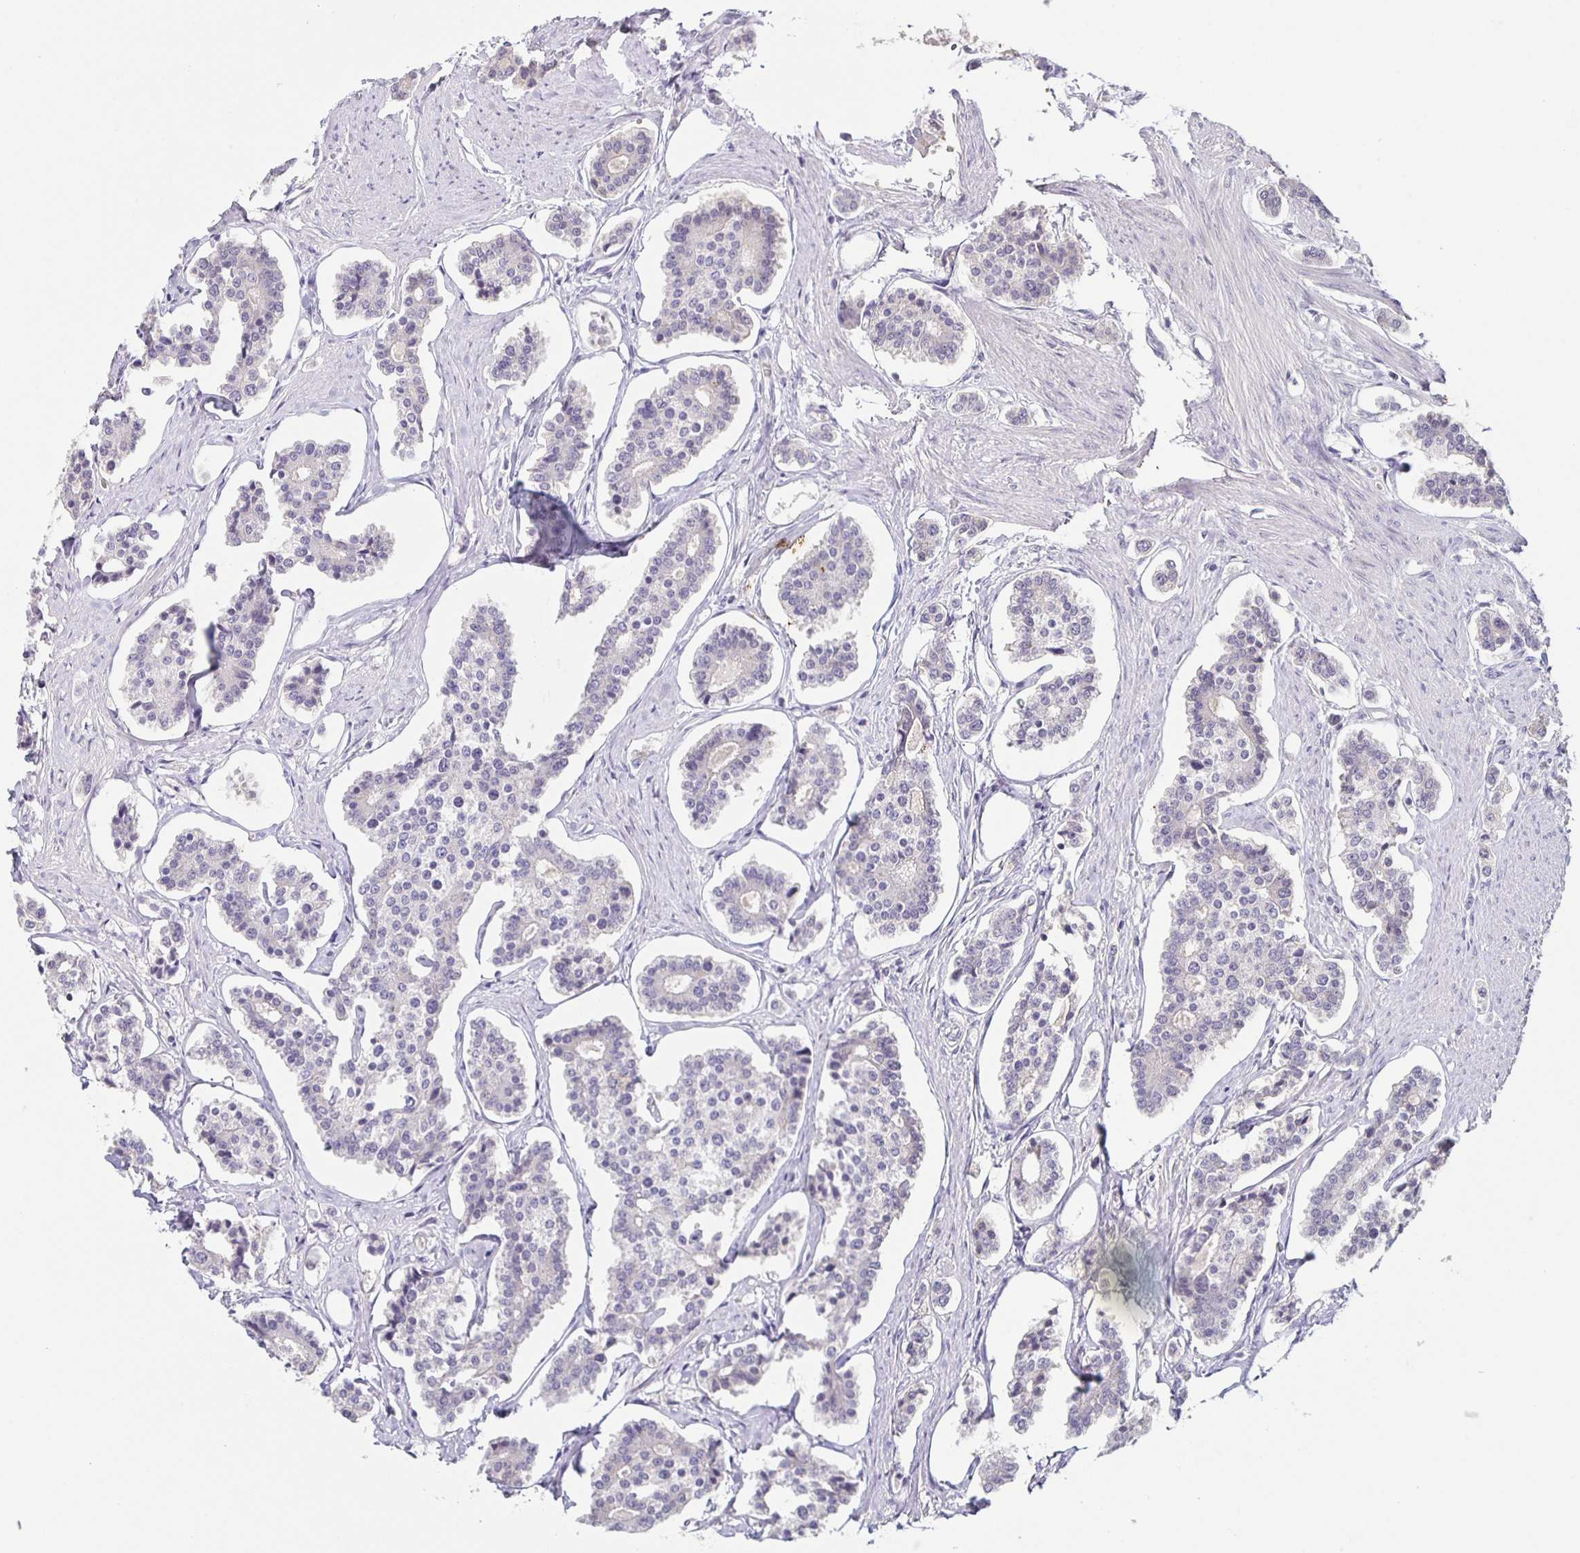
{"staining": {"intensity": "negative", "quantity": "none", "location": "none"}, "tissue": "carcinoid", "cell_type": "Tumor cells", "image_type": "cancer", "snomed": [{"axis": "morphology", "description": "Carcinoid, malignant, NOS"}, {"axis": "topography", "description": "Small intestine"}], "caption": "Immunohistochemical staining of human malignant carcinoid exhibits no significant staining in tumor cells. (DAB (3,3'-diaminobenzidine) immunohistochemistry, high magnification).", "gene": "INSL5", "patient": {"sex": "female", "age": 65}}